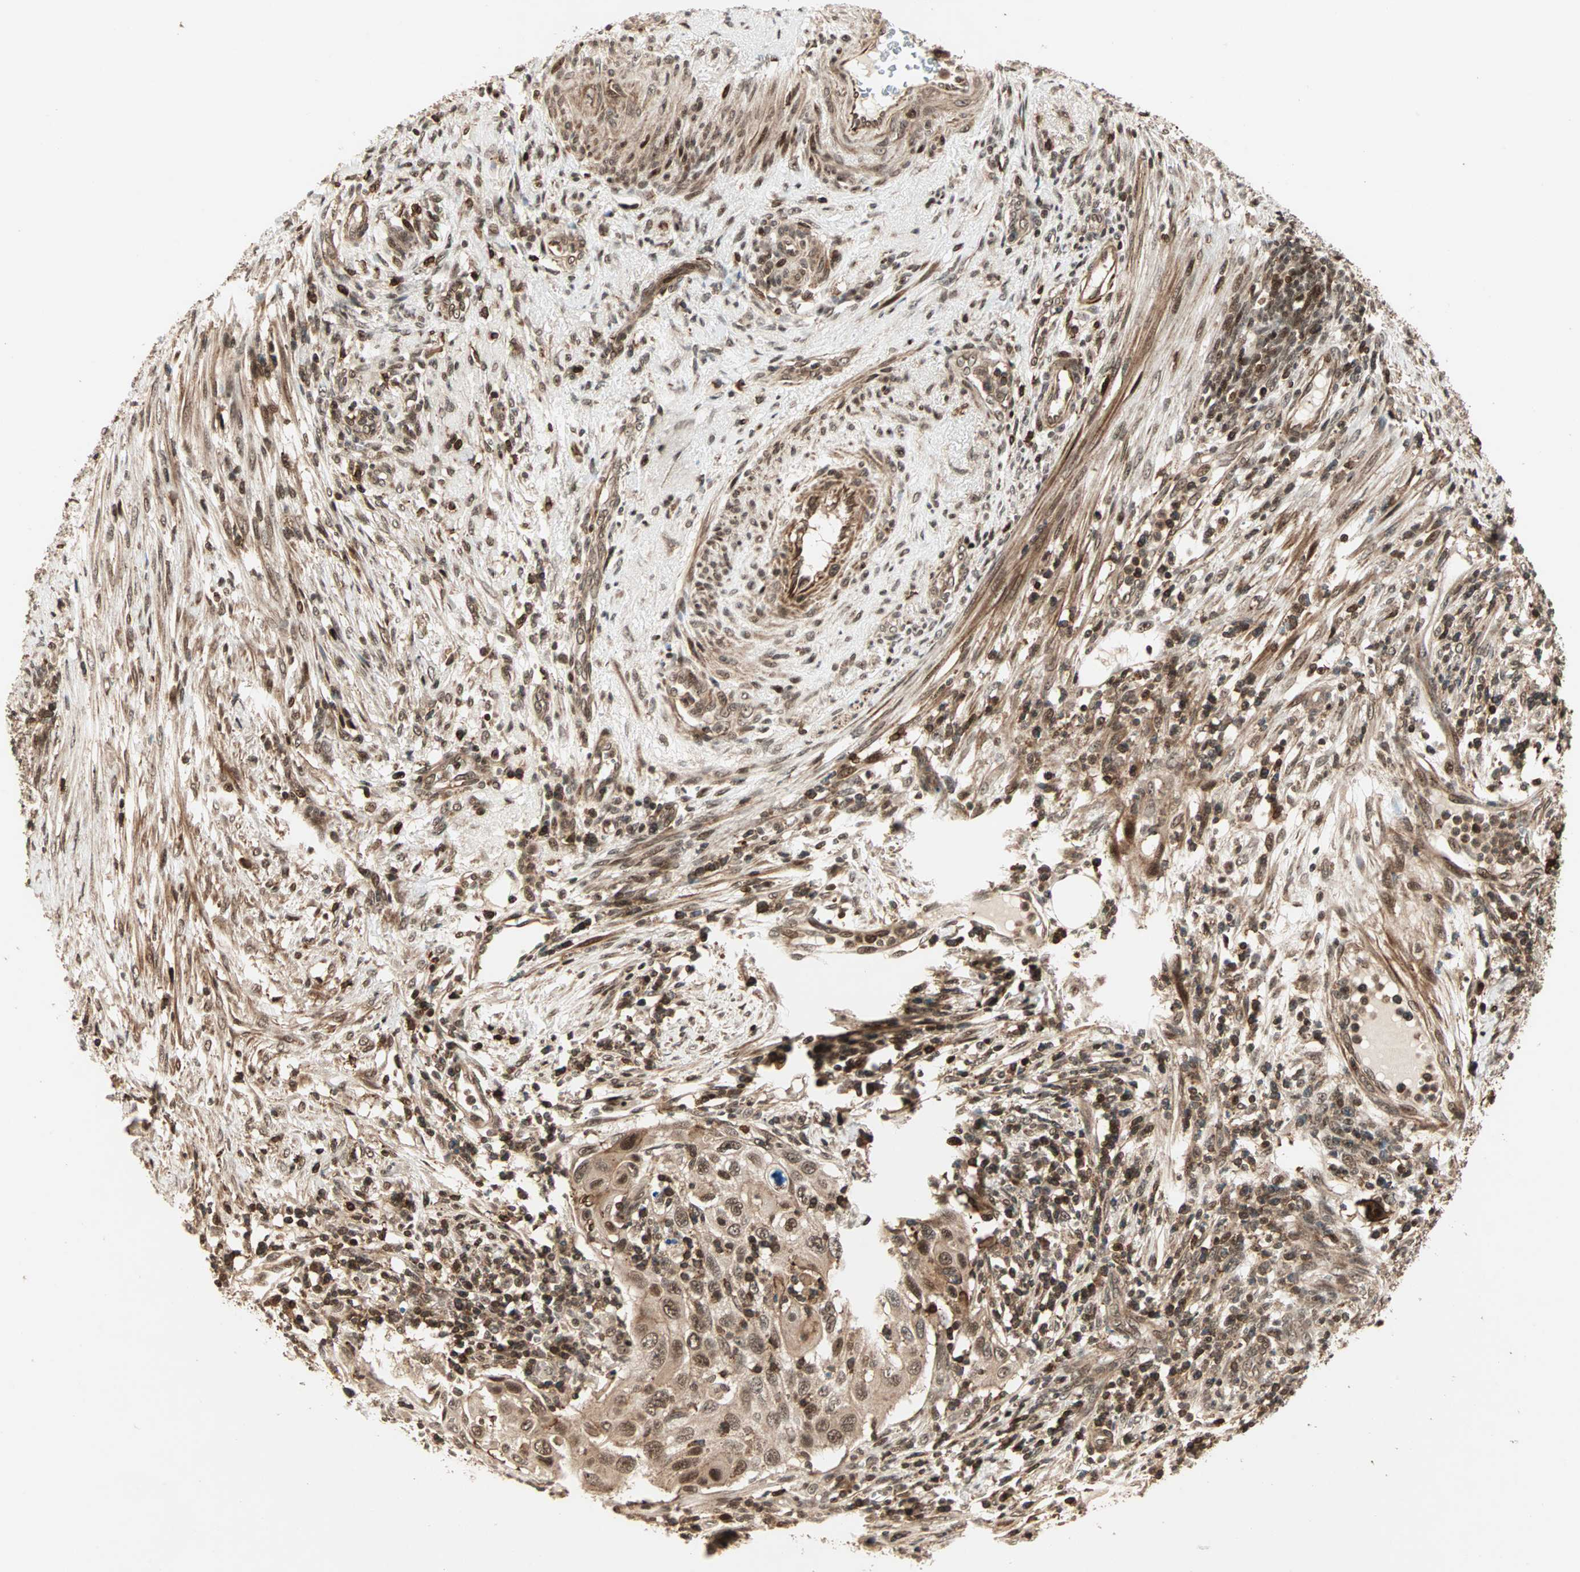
{"staining": {"intensity": "moderate", "quantity": ">75%", "location": "cytoplasmic/membranous,nuclear"}, "tissue": "cervical cancer", "cell_type": "Tumor cells", "image_type": "cancer", "snomed": [{"axis": "morphology", "description": "Squamous cell carcinoma, NOS"}, {"axis": "topography", "description": "Cervix"}], "caption": "Cervical cancer stained with DAB immunohistochemistry shows medium levels of moderate cytoplasmic/membranous and nuclear expression in about >75% of tumor cells.", "gene": "ZBED9", "patient": {"sex": "female", "age": 70}}